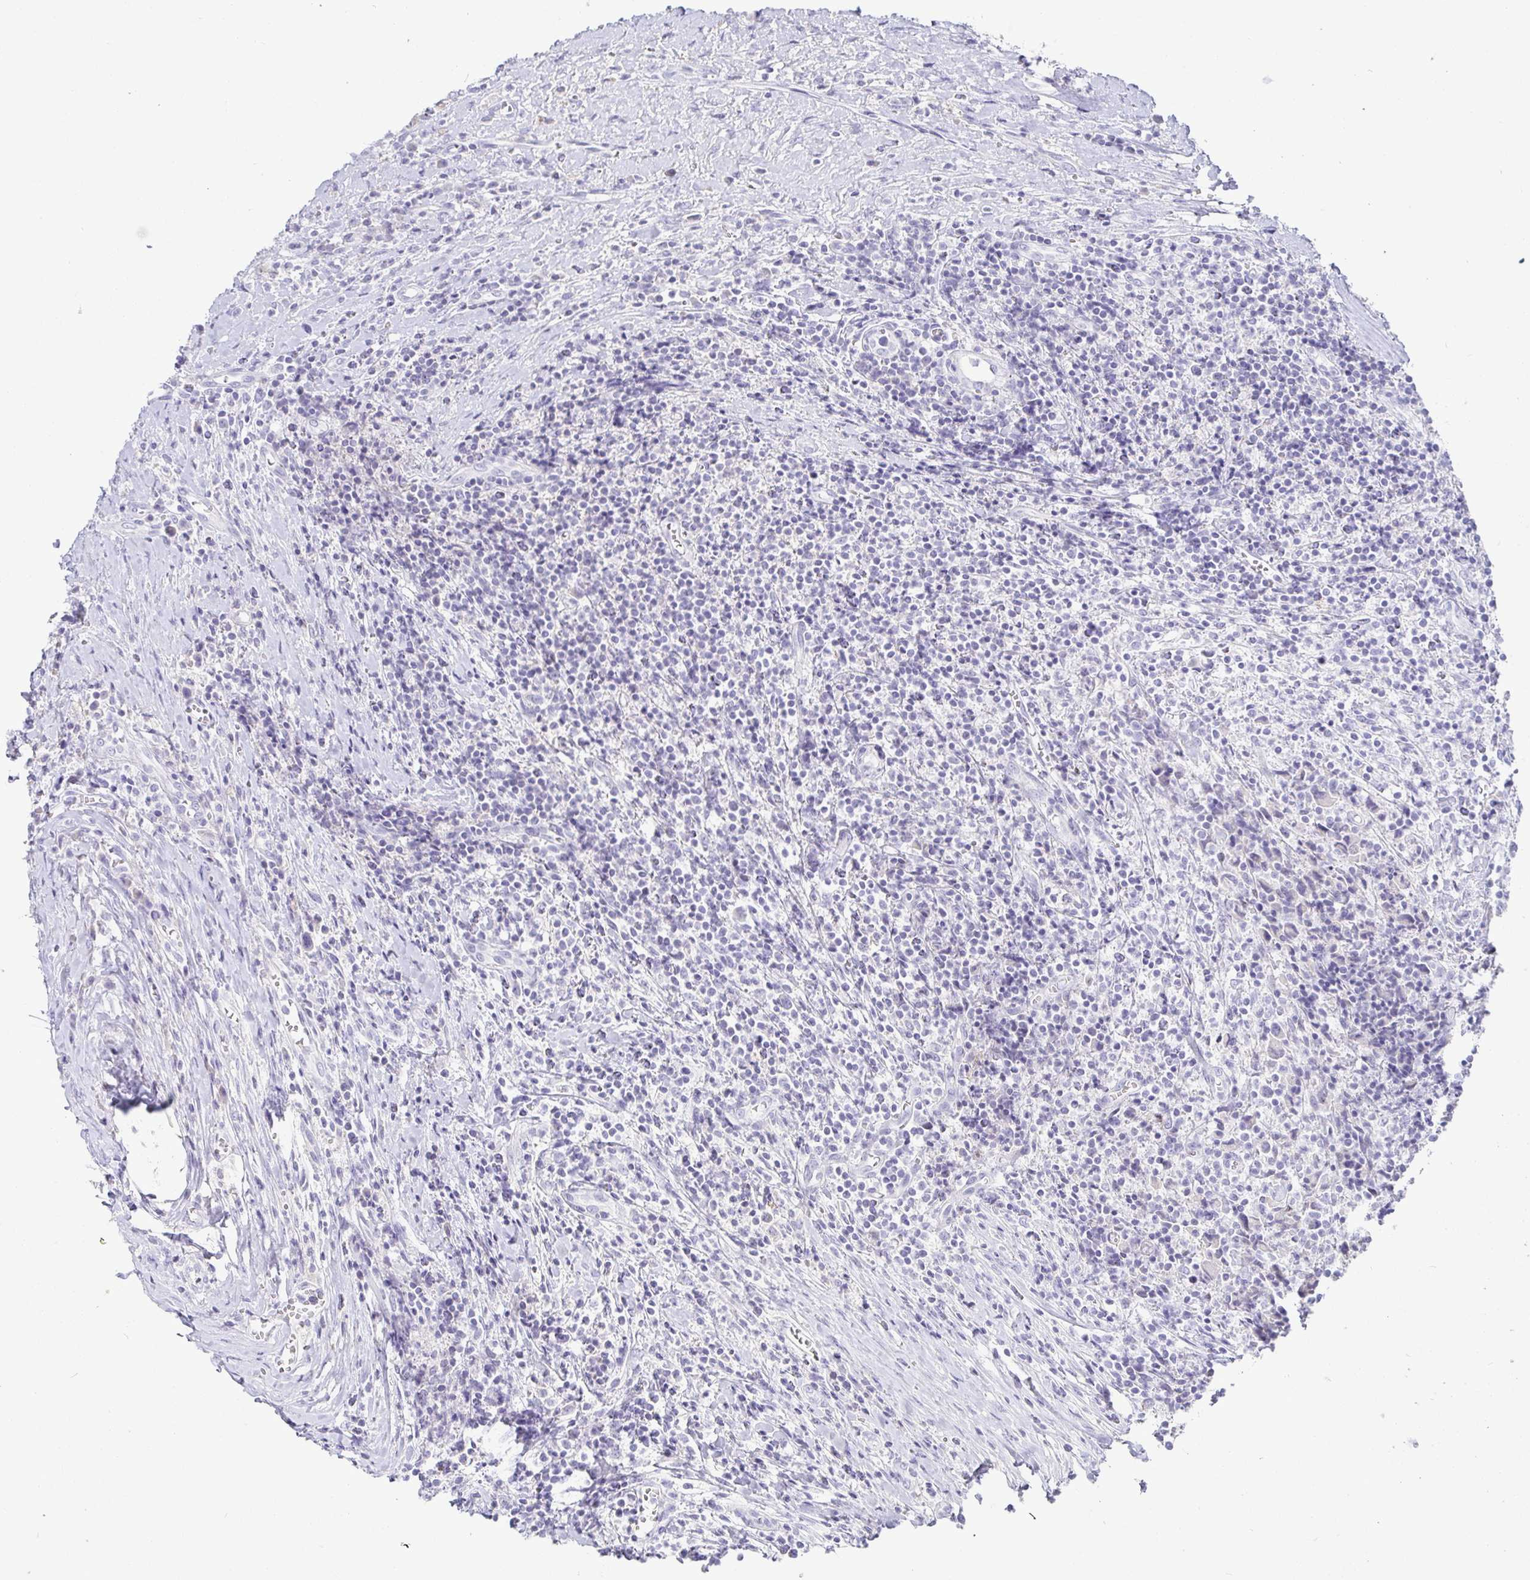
{"staining": {"intensity": "negative", "quantity": "none", "location": "none"}, "tissue": "lymphoma", "cell_type": "Tumor cells", "image_type": "cancer", "snomed": [{"axis": "morphology", "description": "Hodgkin's disease, NOS"}, {"axis": "topography", "description": "Thymus, NOS"}], "caption": "Immunohistochemistry micrograph of neoplastic tissue: human lymphoma stained with DAB (3,3'-diaminobenzidine) demonstrates no significant protein staining in tumor cells.", "gene": "TMEM241", "patient": {"sex": "female", "age": 17}}